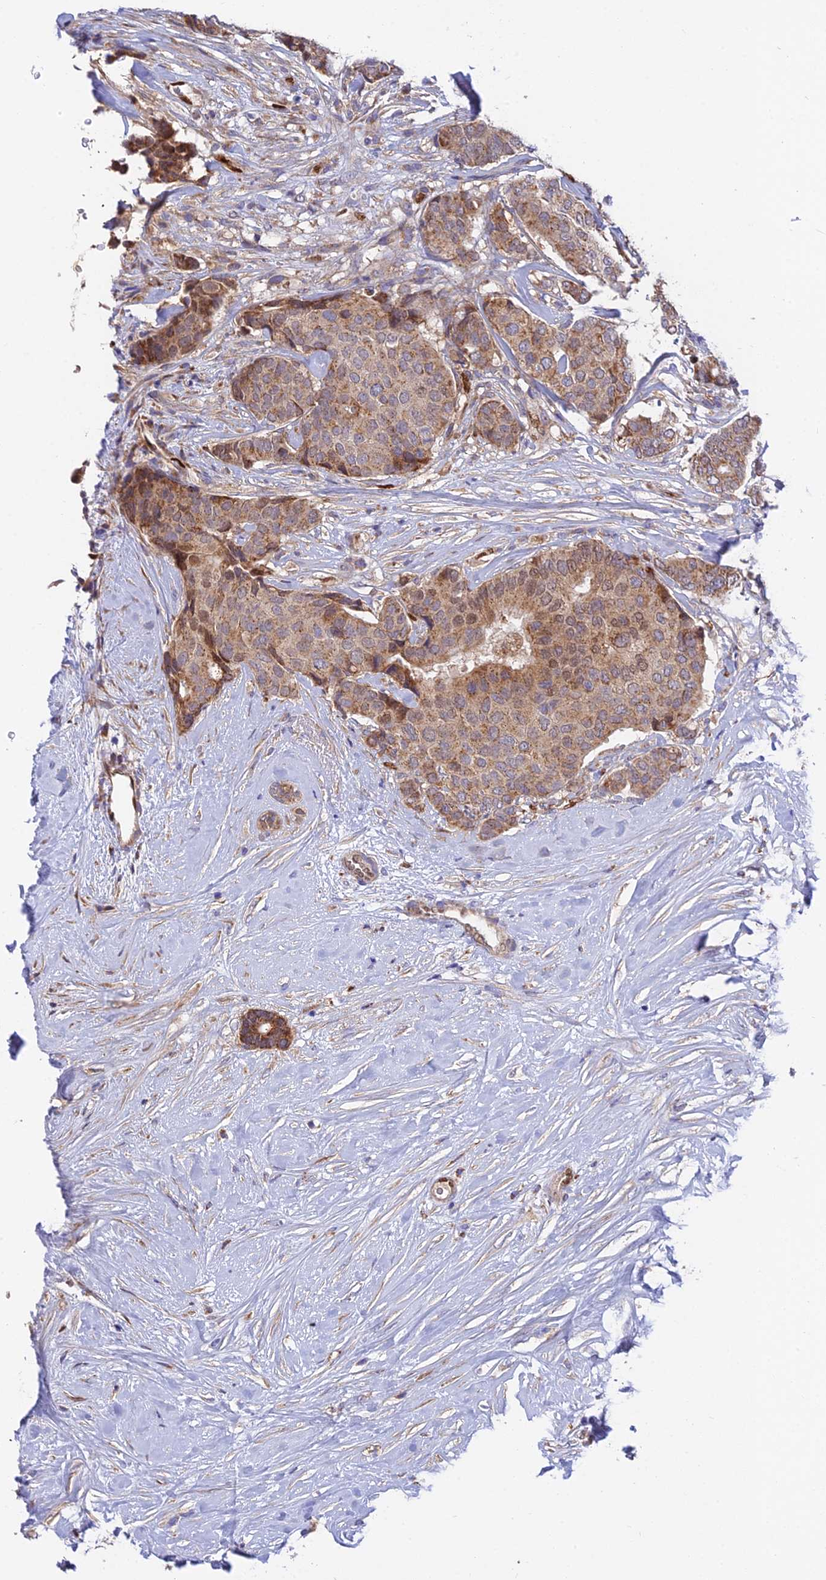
{"staining": {"intensity": "moderate", "quantity": ">75%", "location": "cytoplasmic/membranous"}, "tissue": "breast cancer", "cell_type": "Tumor cells", "image_type": "cancer", "snomed": [{"axis": "morphology", "description": "Duct carcinoma"}, {"axis": "topography", "description": "Breast"}], "caption": "Human breast infiltrating ductal carcinoma stained for a protein (brown) demonstrates moderate cytoplasmic/membranous positive positivity in approximately >75% of tumor cells.", "gene": "PODNL1", "patient": {"sex": "female", "age": 75}}